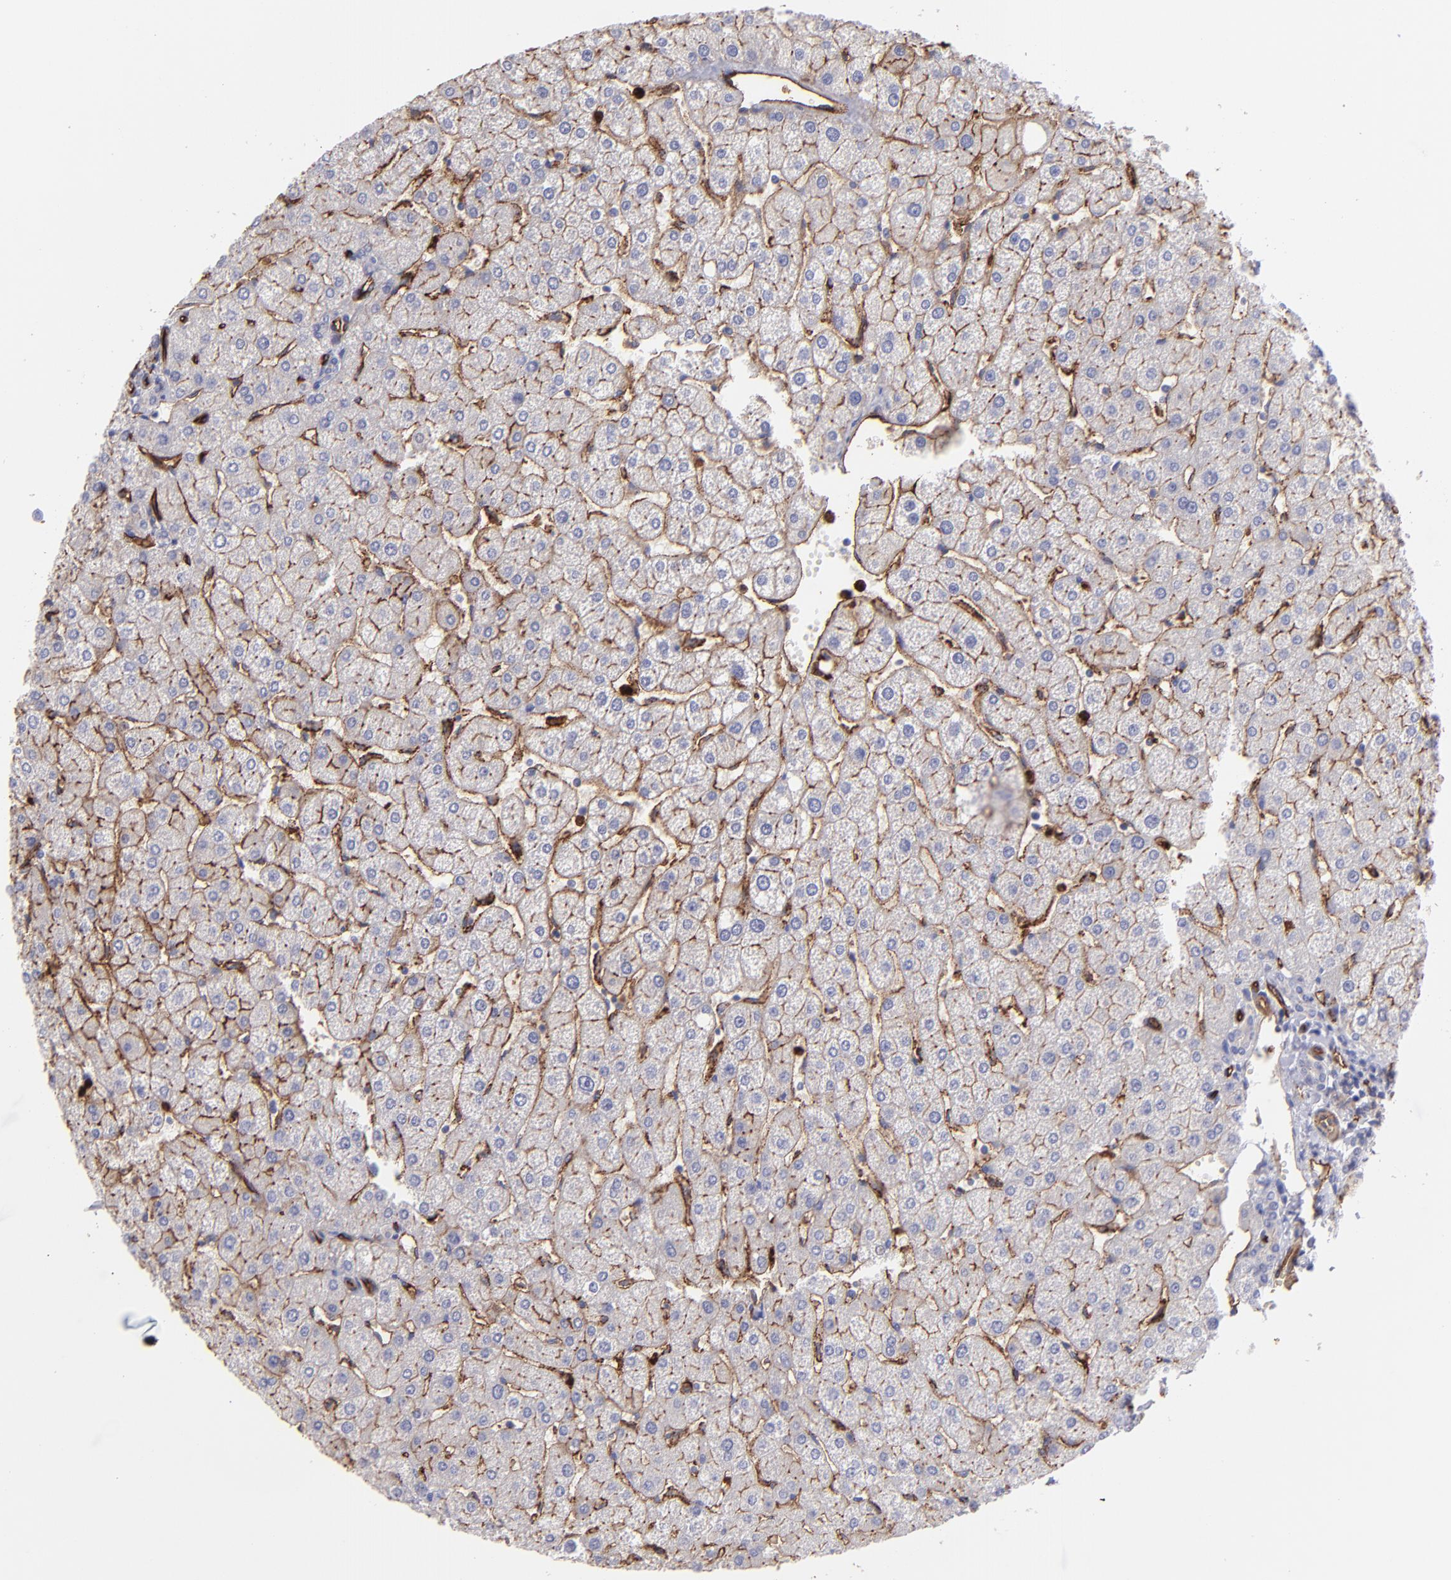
{"staining": {"intensity": "negative", "quantity": "none", "location": "none"}, "tissue": "liver", "cell_type": "Cholangiocytes", "image_type": "normal", "snomed": [{"axis": "morphology", "description": "Normal tissue, NOS"}, {"axis": "topography", "description": "Liver"}], "caption": "DAB immunohistochemical staining of normal liver displays no significant staining in cholangiocytes.", "gene": "DYSF", "patient": {"sex": "male", "age": 67}}